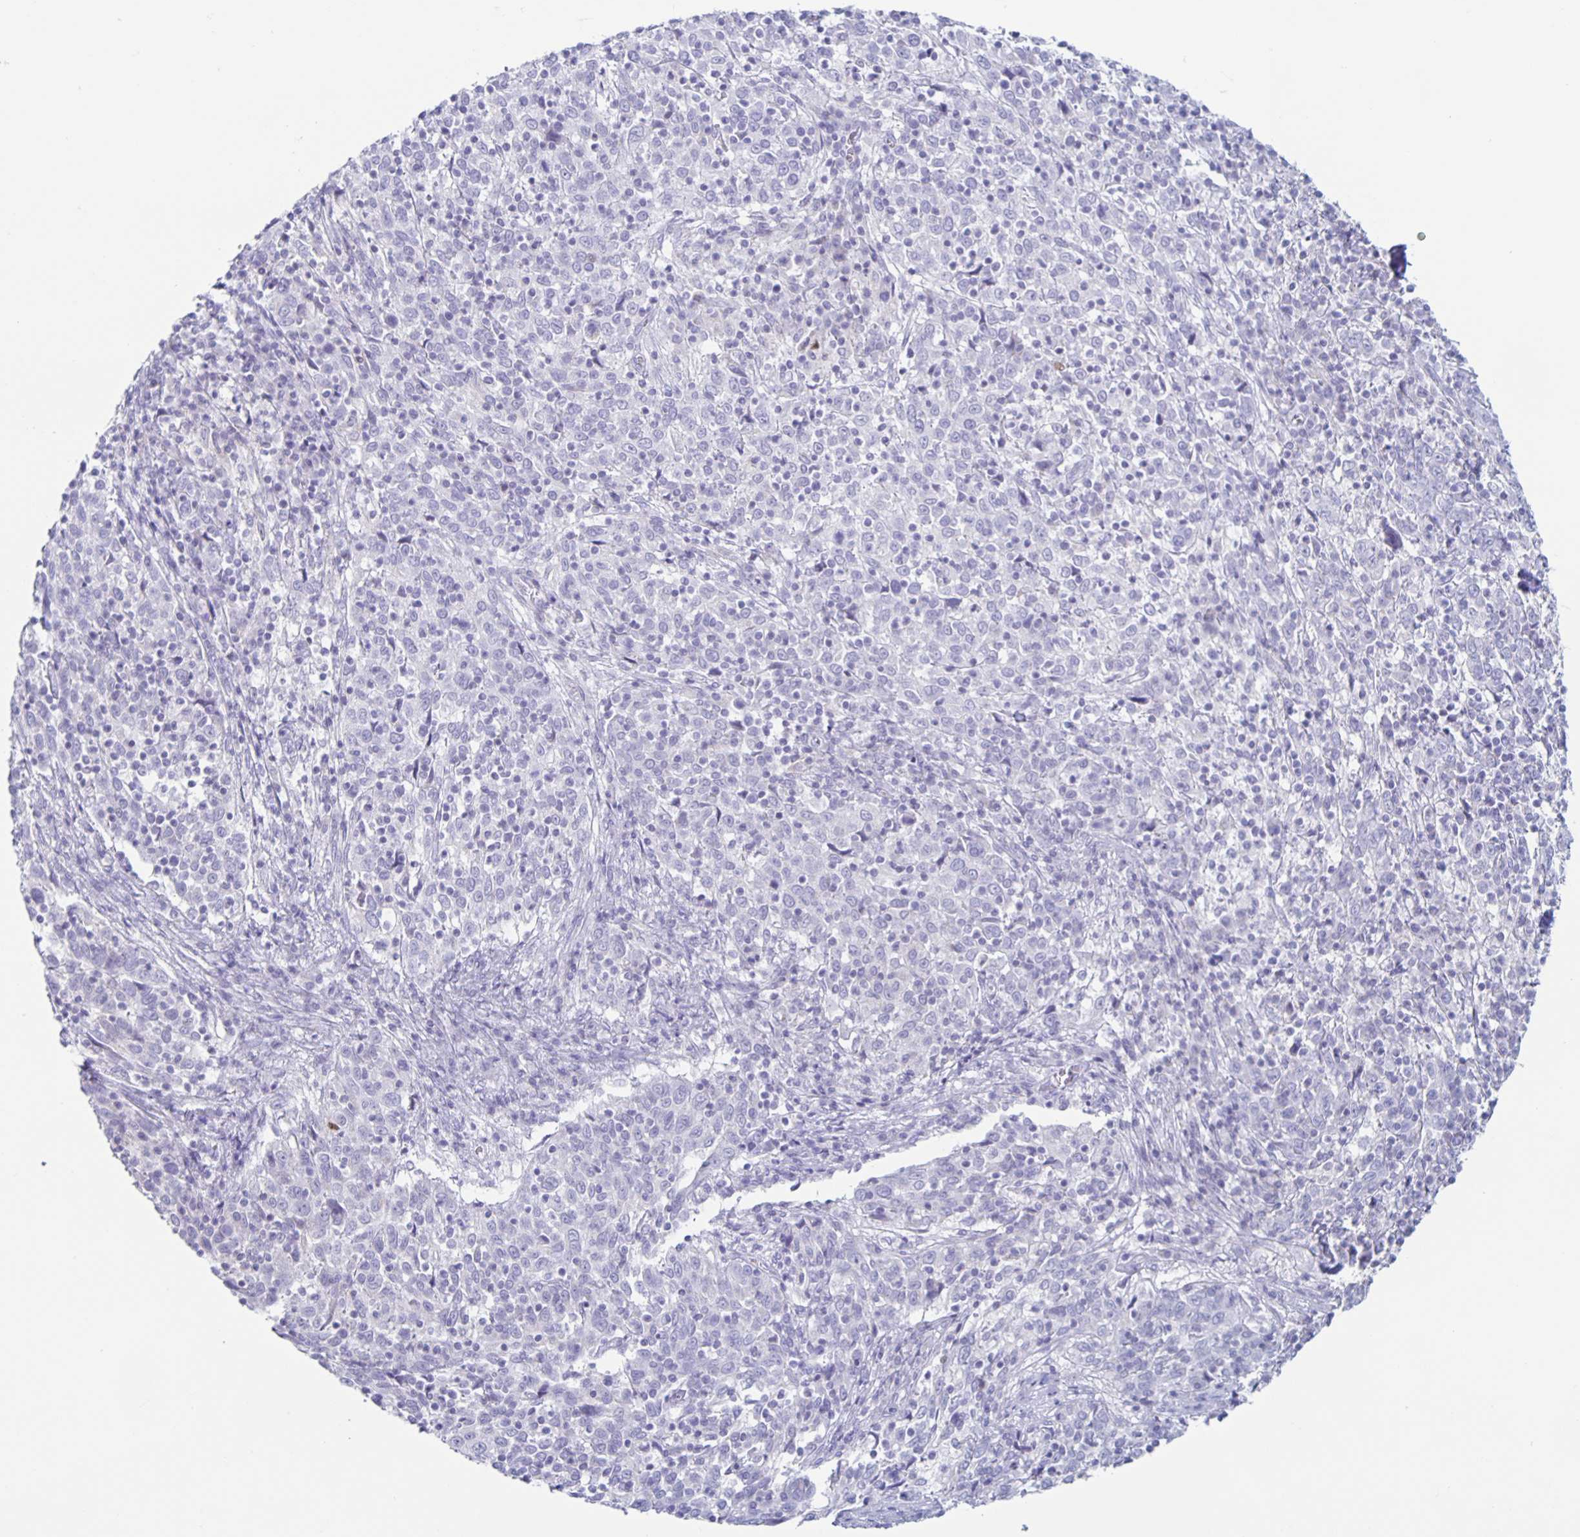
{"staining": {"intensity": "negative", "quantity": "none", "location": "none"}, "tissue": "cervical cancer", "cell_type": "Tumor cells", "image_type": "cancer", "snomed": [{"axis": "morphology", "description": "Squamous cell carcinoma, NOS"}, {"axis": "topography", "description": "Cervix"}], "caption": "IHC micrograph of neoplastic tissue: human squamous cell carcinoma (cervical) stained with DAB (3,3'-diaminobenzidine) shows no significant protein staining in tumor cells.", "gene": "CT45A5", "patient": {"sex": "female", "age": 46}}